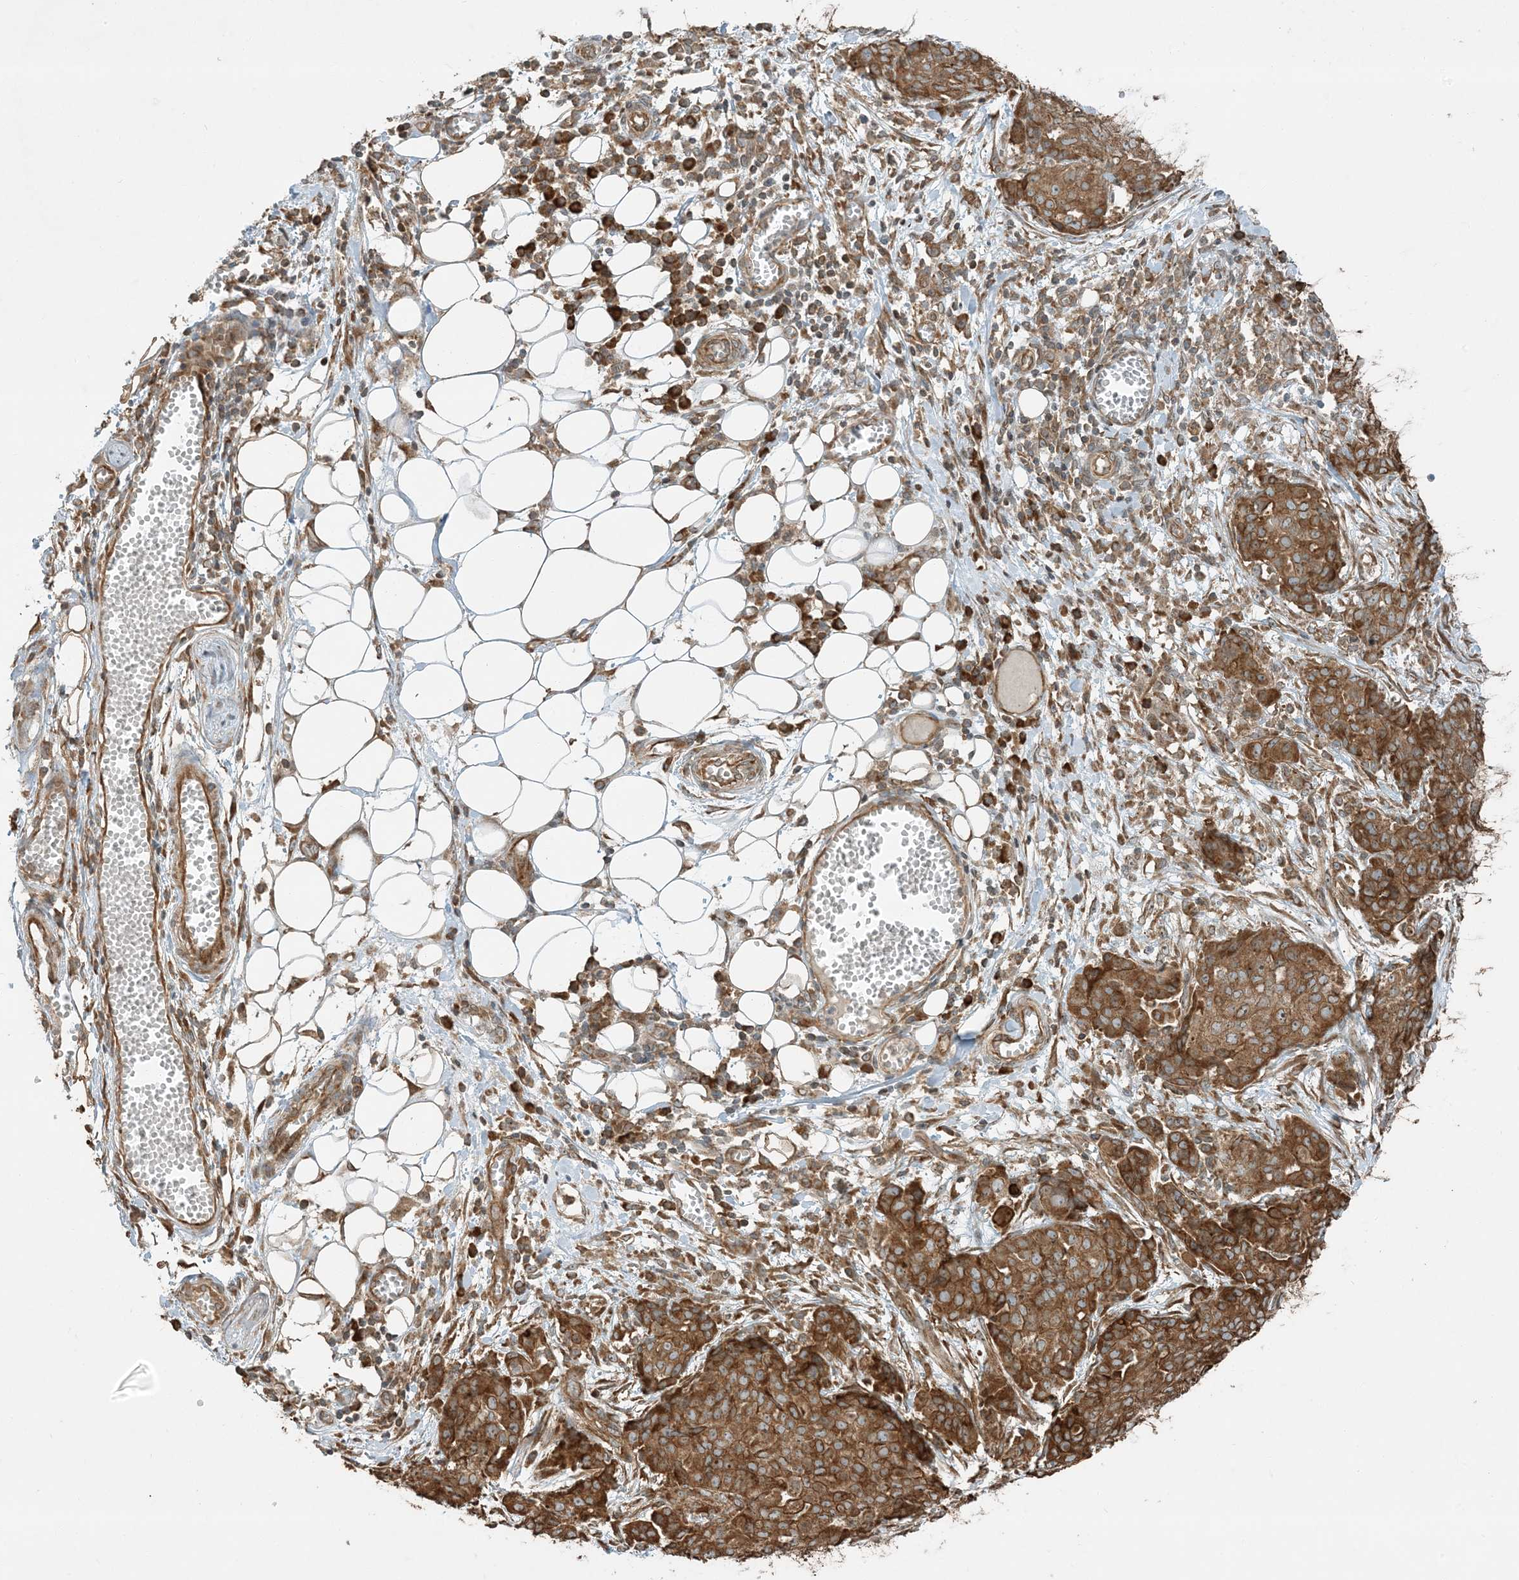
{"staining": {"intensity": "moderate", "quantity": ">75%", "location": "cytoplasmic/membranous"}, "tissue": "ovarian cancer", "cell_type": "Tumor cells", "image_type": "cancer", "snomed": [{"axis": "morphology", "description": "Cystadenocarcinoma, serous, NOS"}, {"axis": "topography", "description": "Soft tissue"}, {"axis": "topography", "description": "Ovary"}], "caption": "Immunohistochemistry photomicrograph of neoplastic tissue: ovarian cancer (serous cystadenocarcinoma) stained using immunohistochemistry displays medium levels of moderate protein expression localized specifically in the cytoplasmic/membranous of tumor cells, appearing as a cytoplasmic/membranous brown color.", "gene": "COMMD8", "patient": {"sex": "female", "age": 57}}